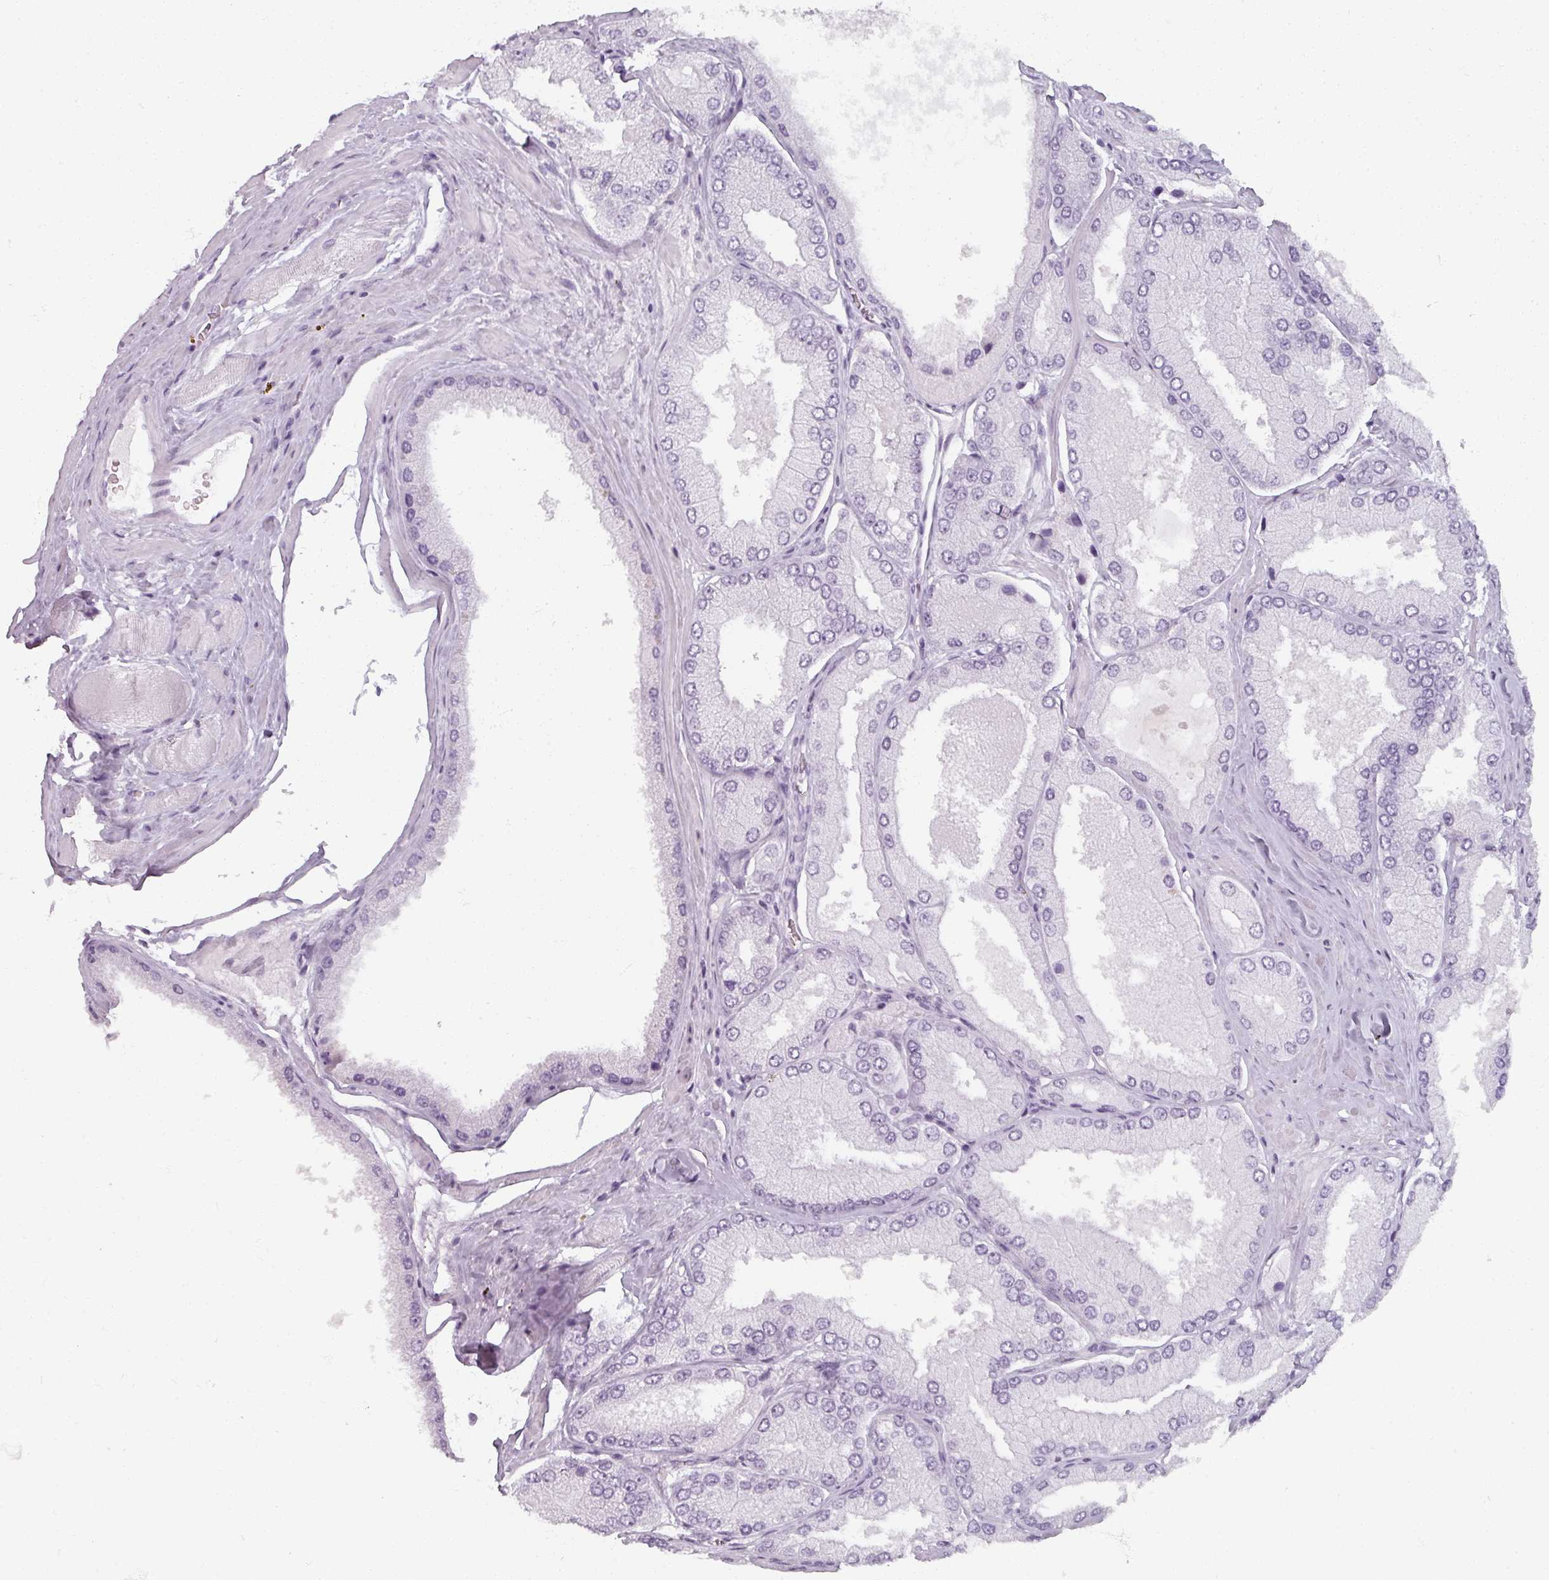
{"staining": {"intensity": "negative", "quantity": "none", "location": "none"}, "tissue": "prostate cancer", "cell_type": "Tumor cells", "image_type": "cancer", "snomed": [{"axis": "morphology", "description": "Adenocarcinoma, Low grade"}, {"axis": "topography", "description": "Prostate"}], "caption": "Immunohistochemistry micrograph of neoplastic tissue: prostate cancer stained with DAB reveals no significant protein staining in tumor cells.", "gene": "REG3G", "patient": {"sex": "male", "age": 42}}